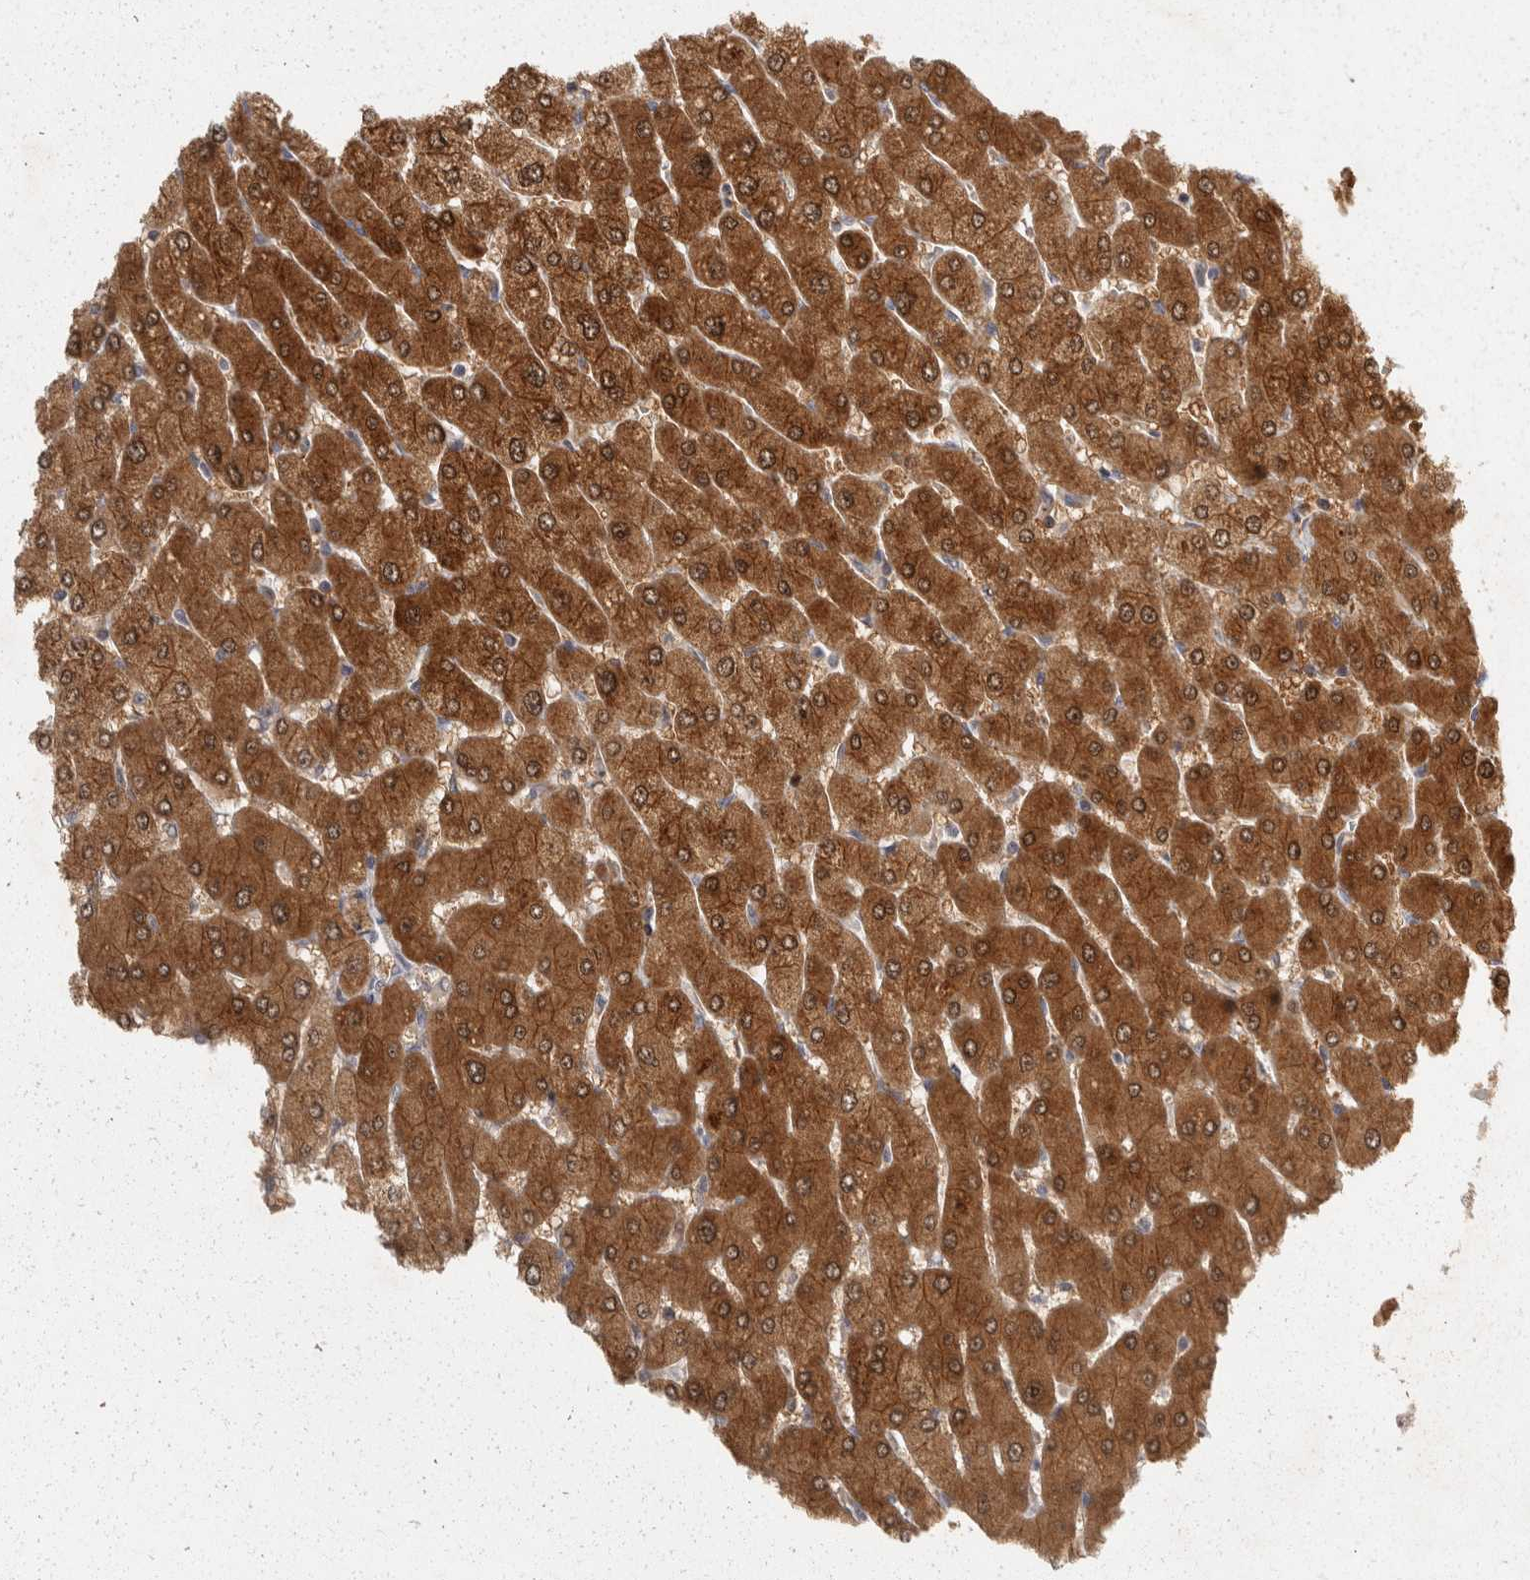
{"staining": {"intensity": "weak", "quantity": ">75%", "location": "cytoplasmic/membranous"}, "tissue": "liver", "cell_type": "Cholangiocytes", "image_type": "normal", "snomed": [{"axis": "morphology", "description": "Normal tissue, NOS"}, {"axis": "topography", "description": "Liver"}], "caption": "This micrograph reveals benign liver stained with immunohistochemistry (IHC) to label a protein in brown. The cytoplasmic/membranous of cholangiocytes show weak positivity for the protein. Nuclei are counter-stained blue.", "gene": "ACAT2", "patient": {"sex": "male", "age": 55}}